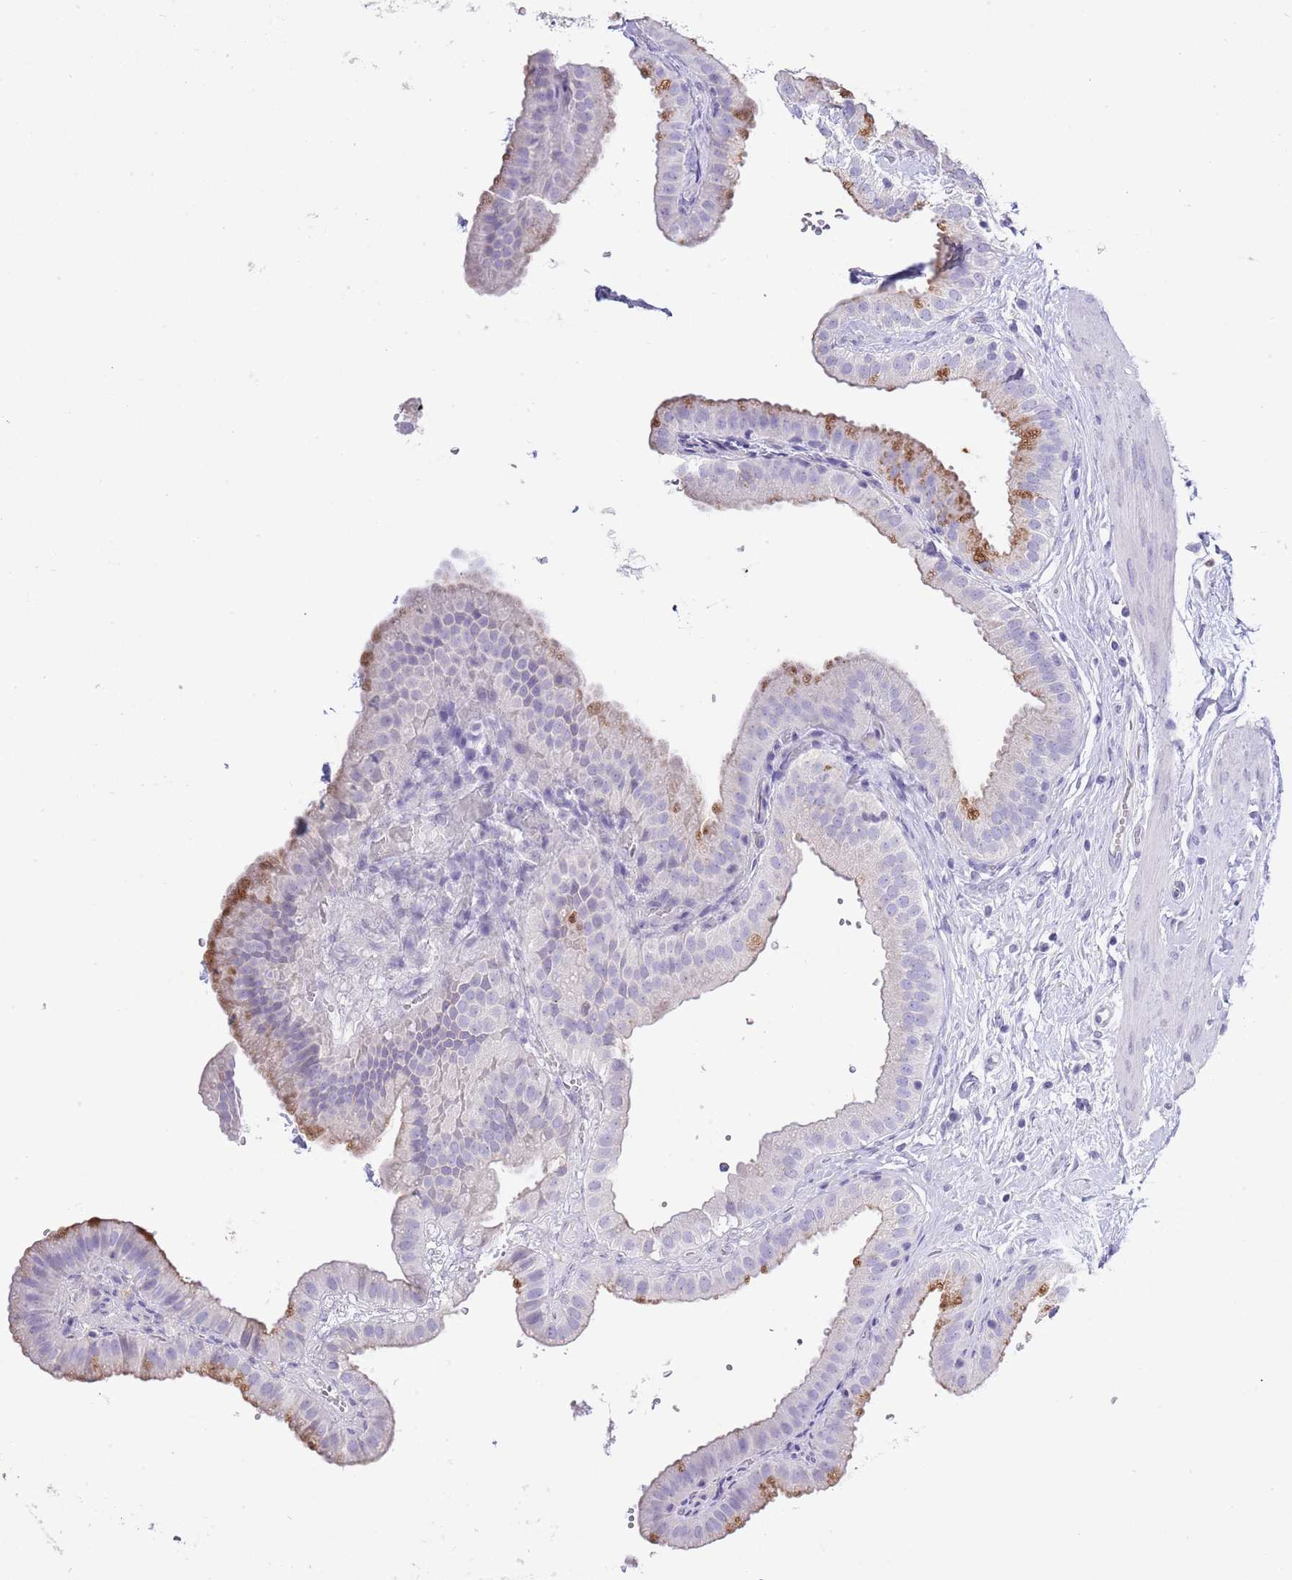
{"staining": {"intensity": "strong", "quantity": "25%-75%", "location": "cytoplasmic/membranous"}, "tissue": "gallbladder", "cell_type": "Glandular cells", "image_type": "normal", "snomed": [{"axis": "morphology", "description": "Normal tissue, NOS"}, {"axis": "topography", "description": "Gallbladder"}], "caption": "A high amount of strong cytoplasmic/membranous positivity is present in approximately 25%-75% of glandular cells in normal gallbladder.", "gene": "OR2Z1", "patient": {"sex": "female", "age": 61}}